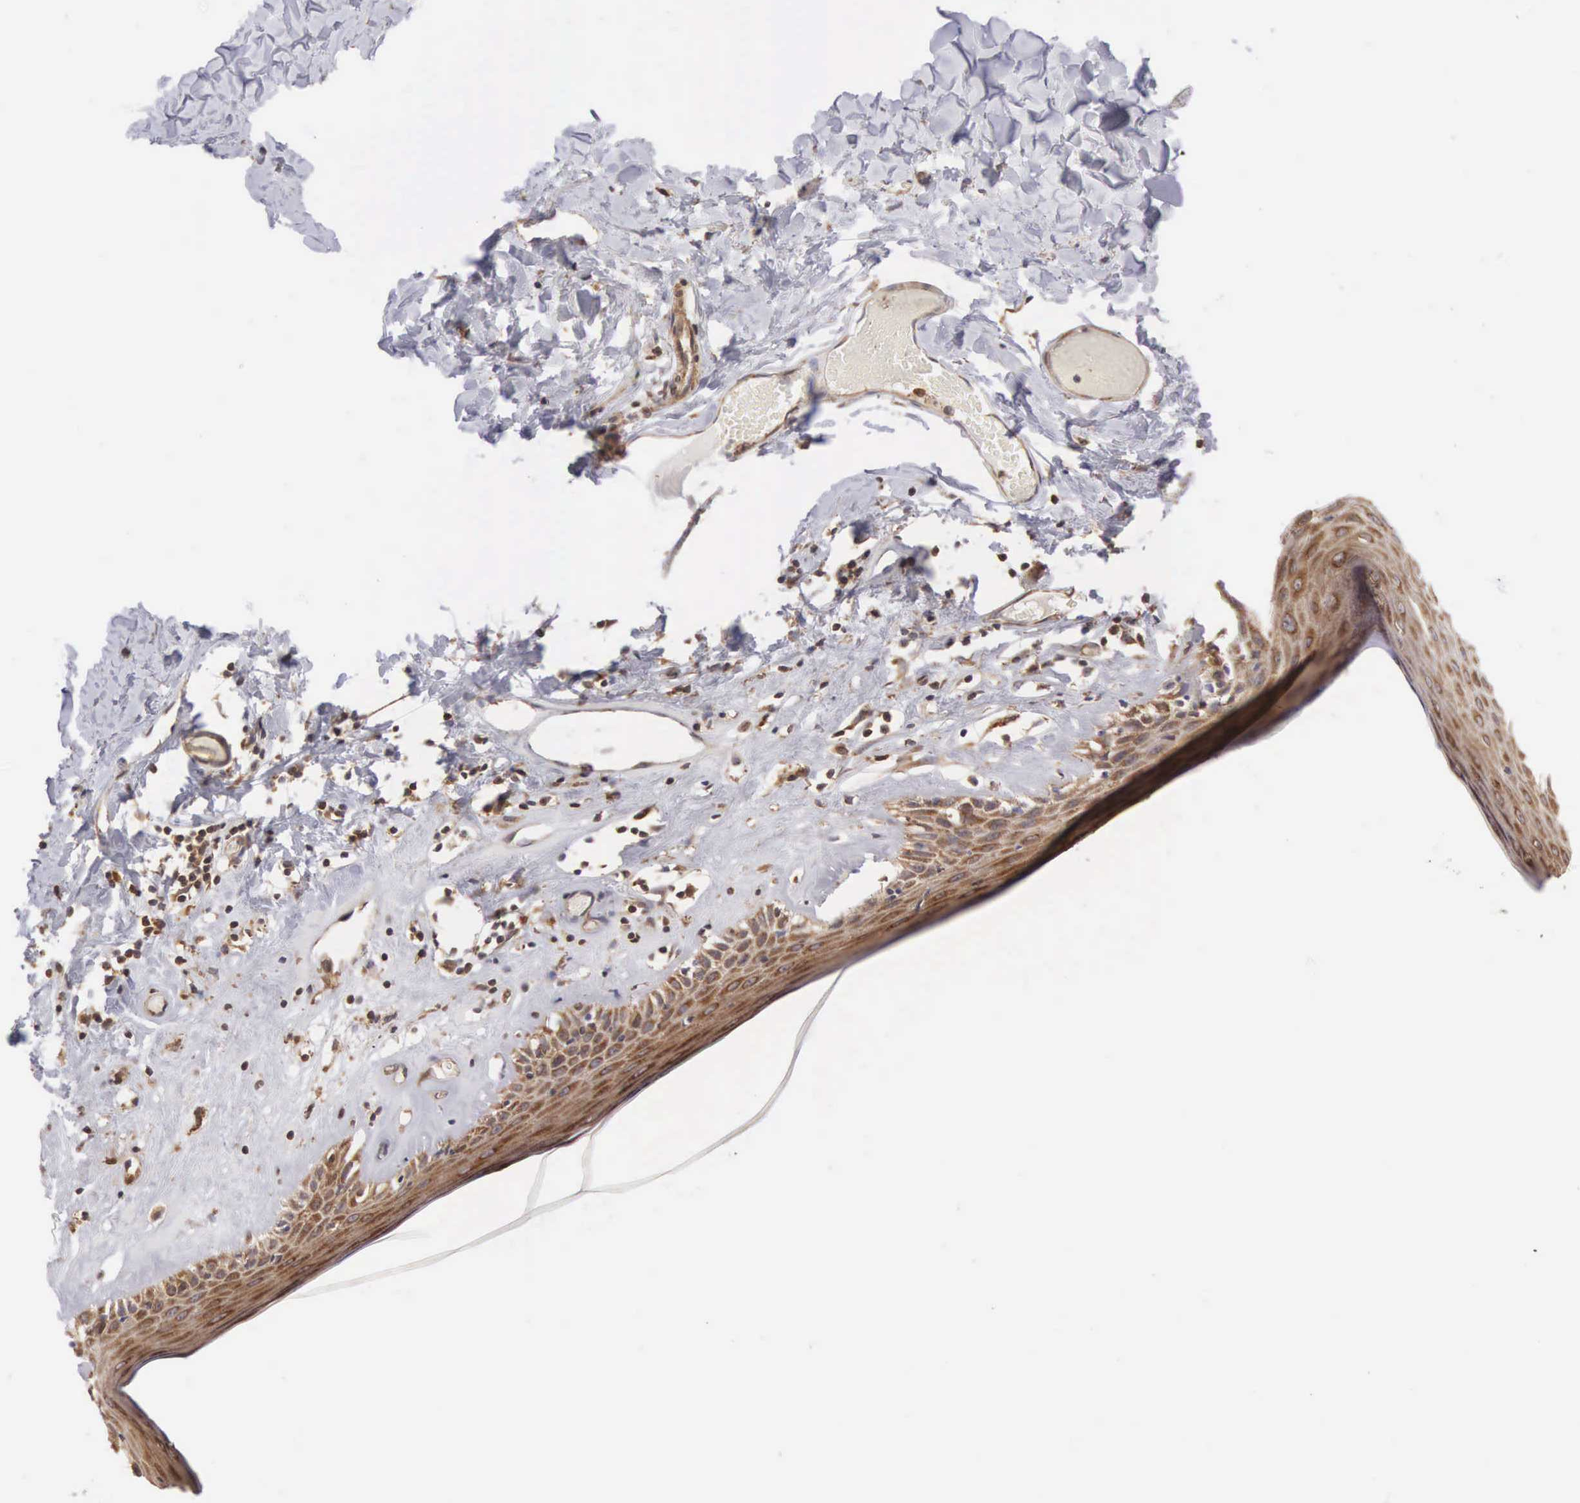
{"staining": {"intensity": "strong", "quantity": ">75%", "location": "cytoplasmic/membranous"}, "tissue": "skin", "cell_type": "Epidermal cells", "image_type": "normal", "snomed": [{"axis": "morphology", "description": "Normal tissue, NOS"}, {"axis": "topography", "description": "Vascular tissue"}, {"axis": "topography", "description": "Vulva"}, {"axis": "topography", "description": "Peripheral nerve tissue"}], "caption": "A brown stain highlights strong cytoplasmic/membranous positivity of a protein in epidermal cells of unremarkable skin.", "gene": "DHRS1", "patient": {"sex": "female", "age": 86}}